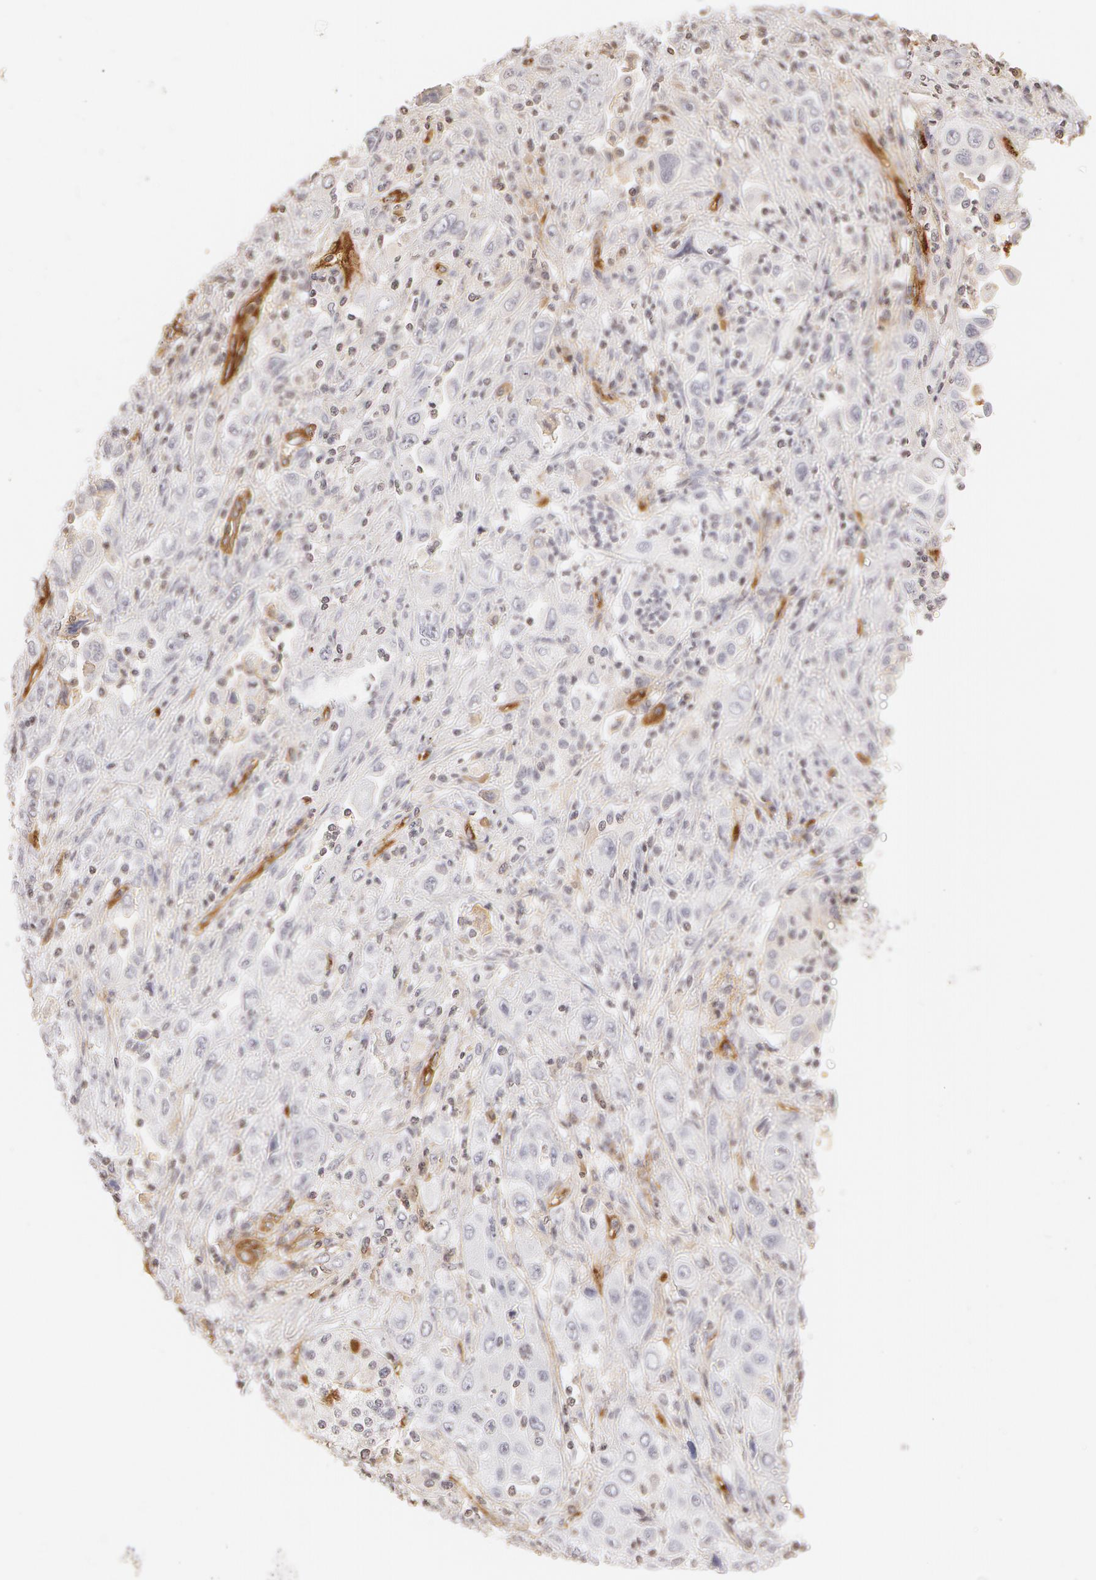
{"staining": {"intensity": "moderate", "quantity": "<25%", "location": "cytoplasmic/membranous"}, "tissue": "pancreatic cancer", "cell_type": "Tumor cells", "image_type": "cancer", "snomed": [{"axis": "morphology", "description": "Adenocarcinoma, NOS"}, {"axis": "topography", "description": "Pancreas"}], "caption": "Immunohistochemical staining of pancreatic cancer demonstrates low levels of moderate cytoplasmic/membranous protein staining in about <25% of tumor cells.", "gene": "VWF", "patient": {"sex": "male", "age": 70}}